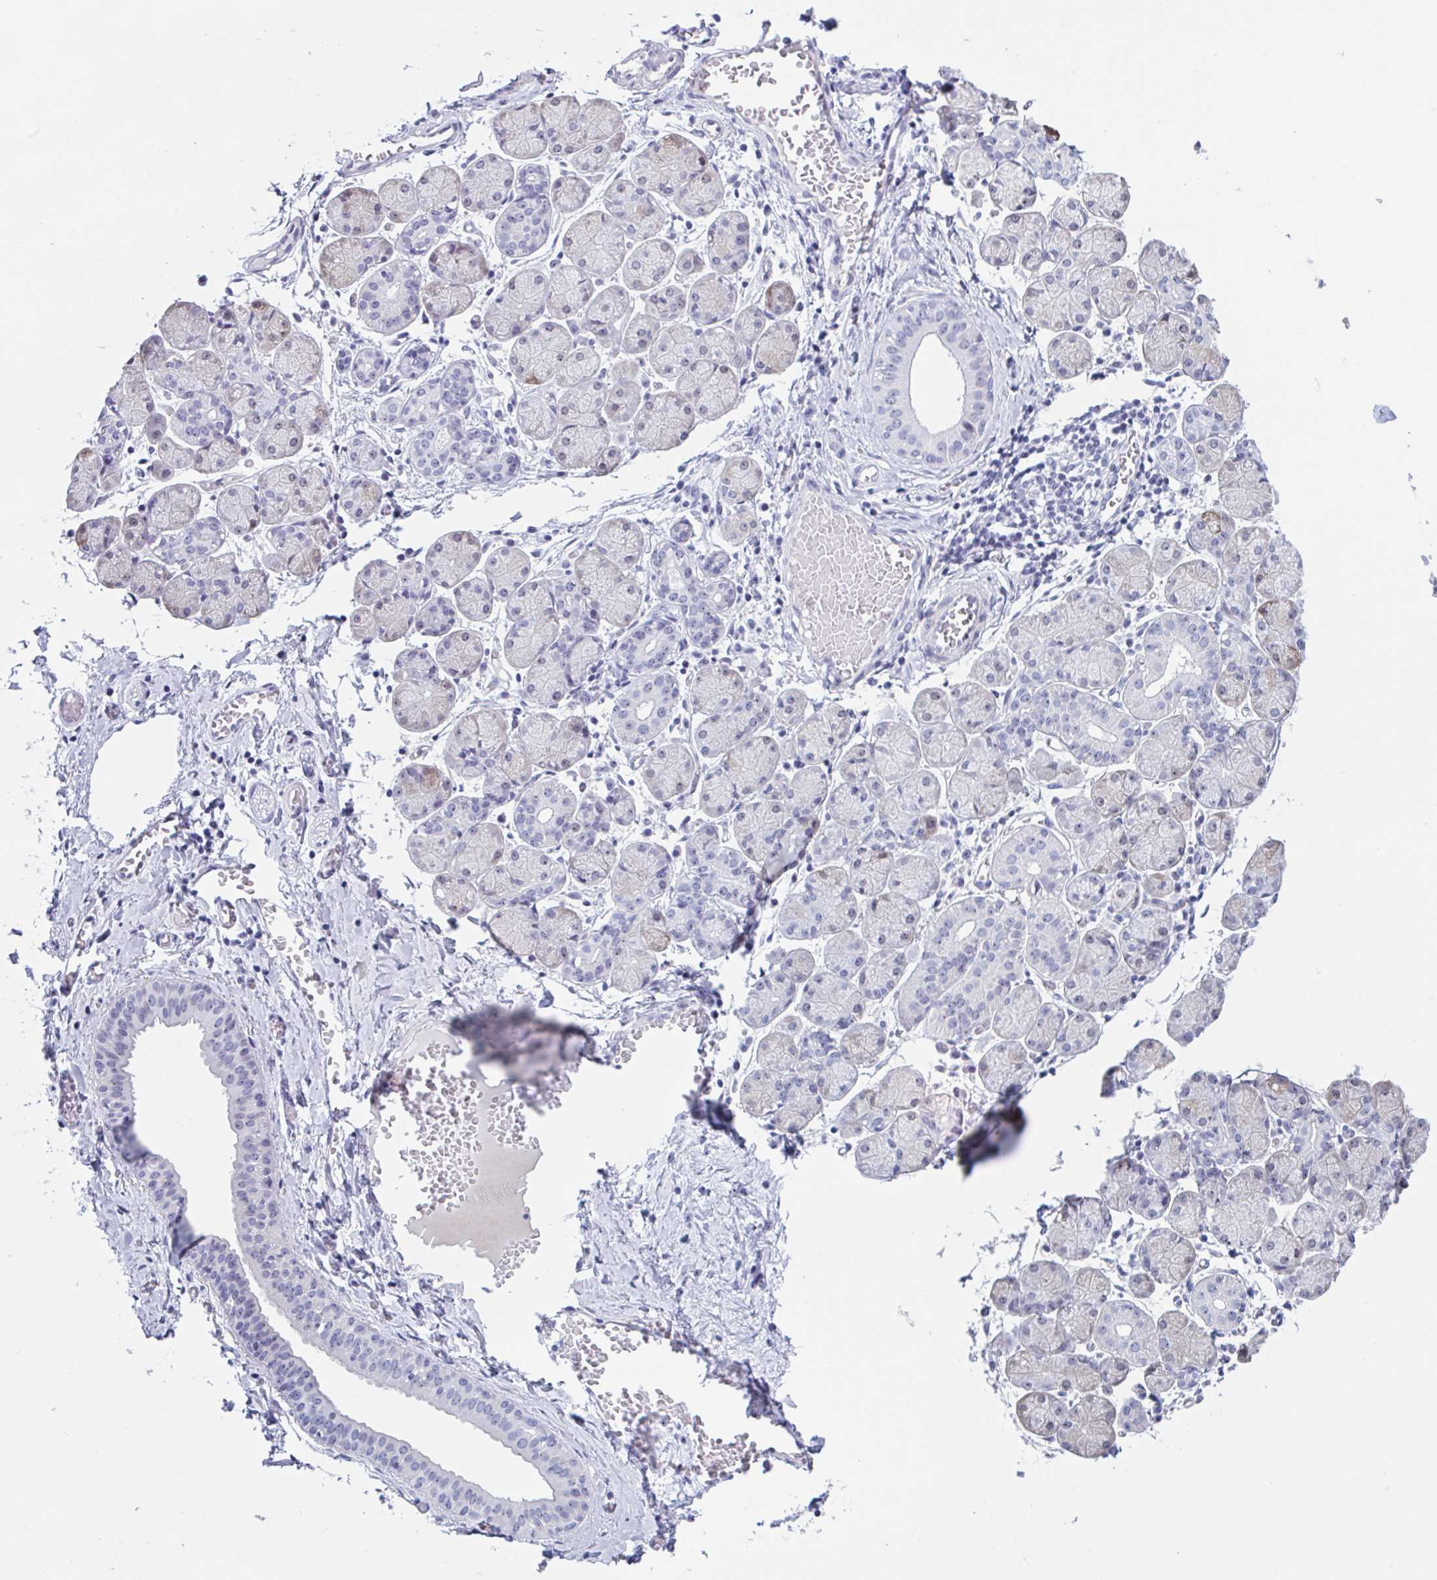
{"staining": {"intensity": "weak", "quantity": "25%-75%", "location": "nuclear"}, "tissue": "salivary gland", "cell_type": "Glandular cells", "image_type": "normal", "snomed": [{"axis": "morphology", "description": "Normal tissue, NOS"}, {"axis": "topography", "description": "Salivary gland"}], "caption": "Protein staining exhibits weak nuclear staining in approximately 25%-75% of glandular cells in normal salivary gland.", "gene": "LENG9", "patient": {"sex": "female", "age": 24}}